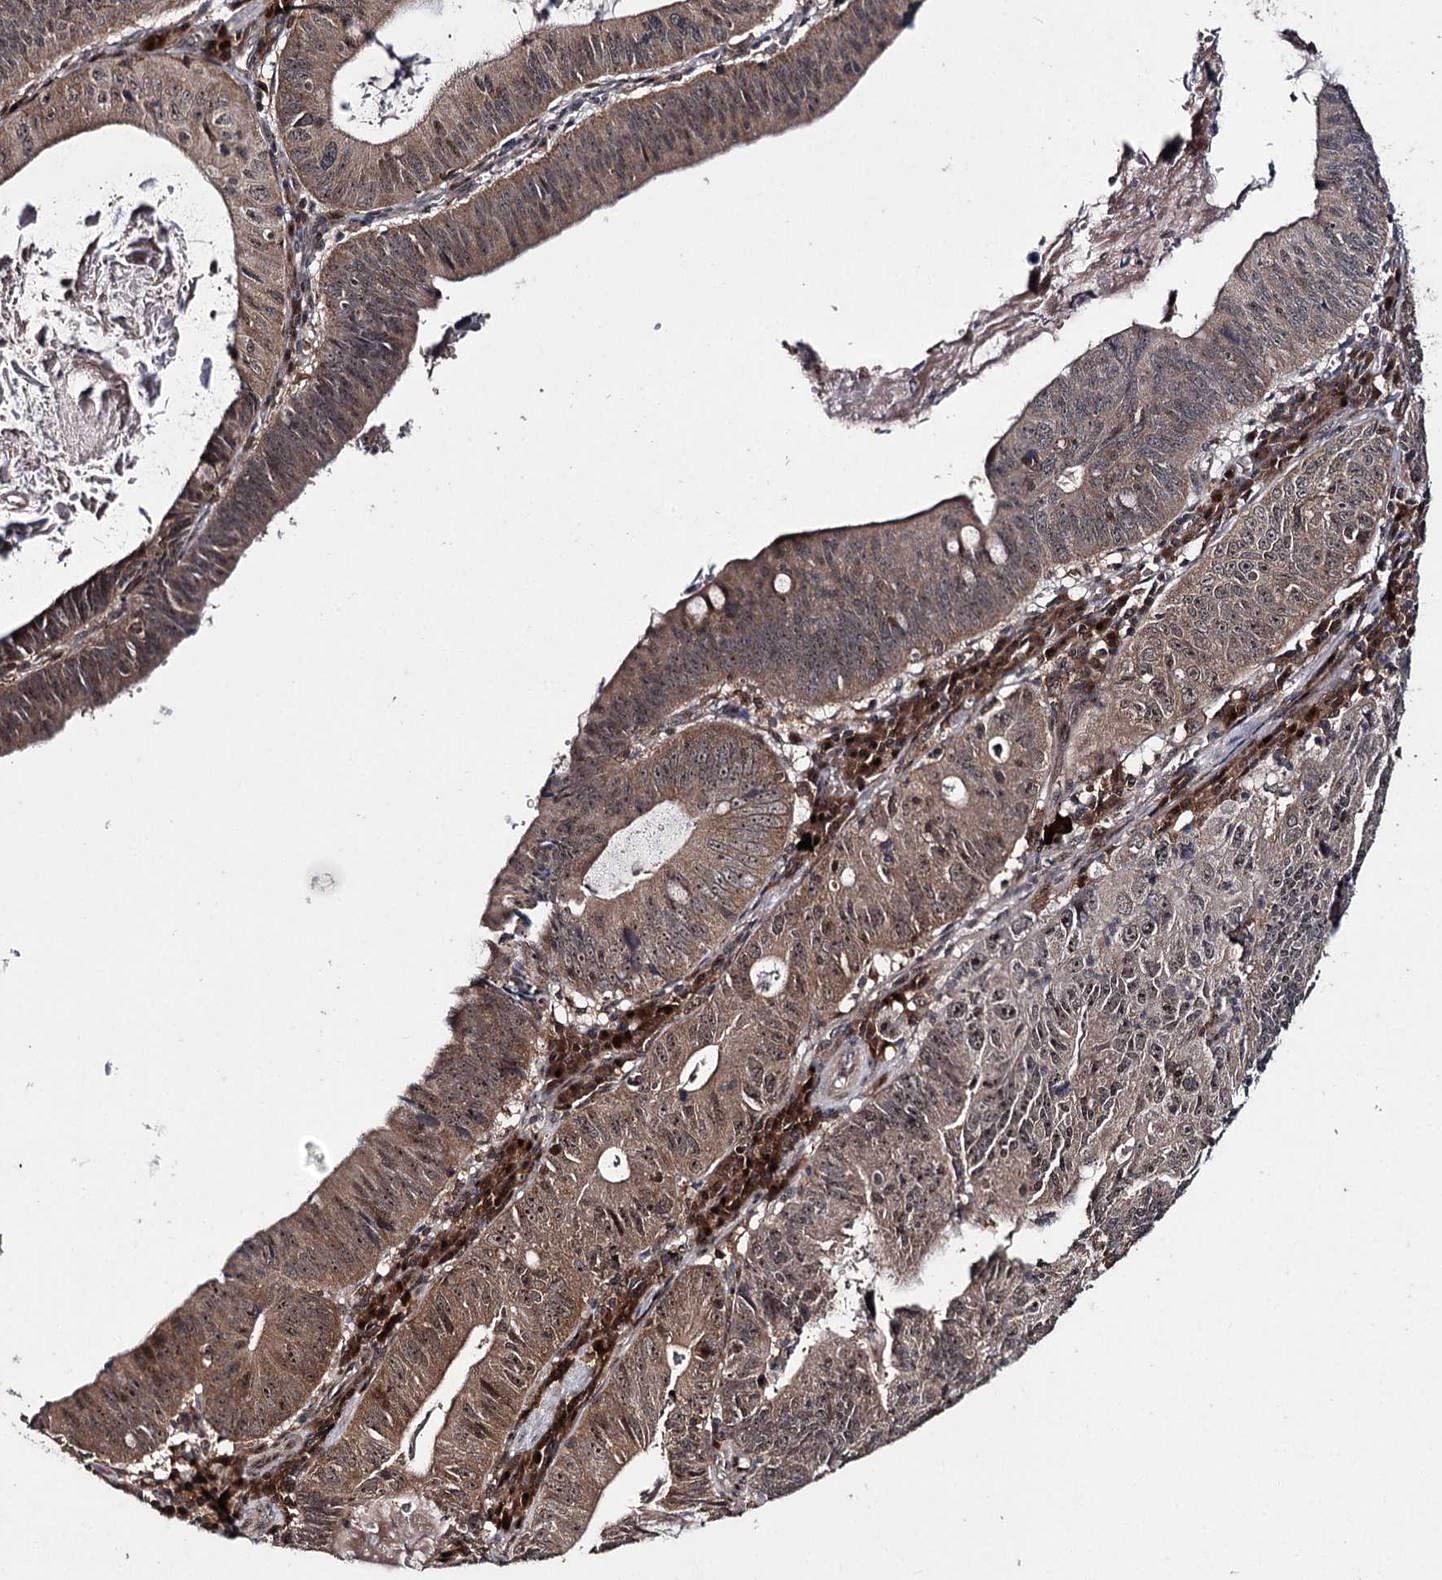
{"staining": {"intensity": "moderate", "quantity": ">75%", "location": "cytoplasmic/membranous,nuclear"}, "tissue": "stomach cancer", "cell_type": "Tumor cells", "image_type": "cancer", "snomed": [{"axis": "morphology", "description": "Adenocarcinoma, NOS"}, {"axis": "topography", "description": "Stomach"}], "caption": "Protein staining displays moderate cytoplasmic/membranous and nuclear staining in approximately >75% of tumor cells in stomach adenocarcinoma. (IHC, brightfield microscopy, high magnification).", "gene": "MKNK2", "patient": {"sex": "male", "age": 59}}